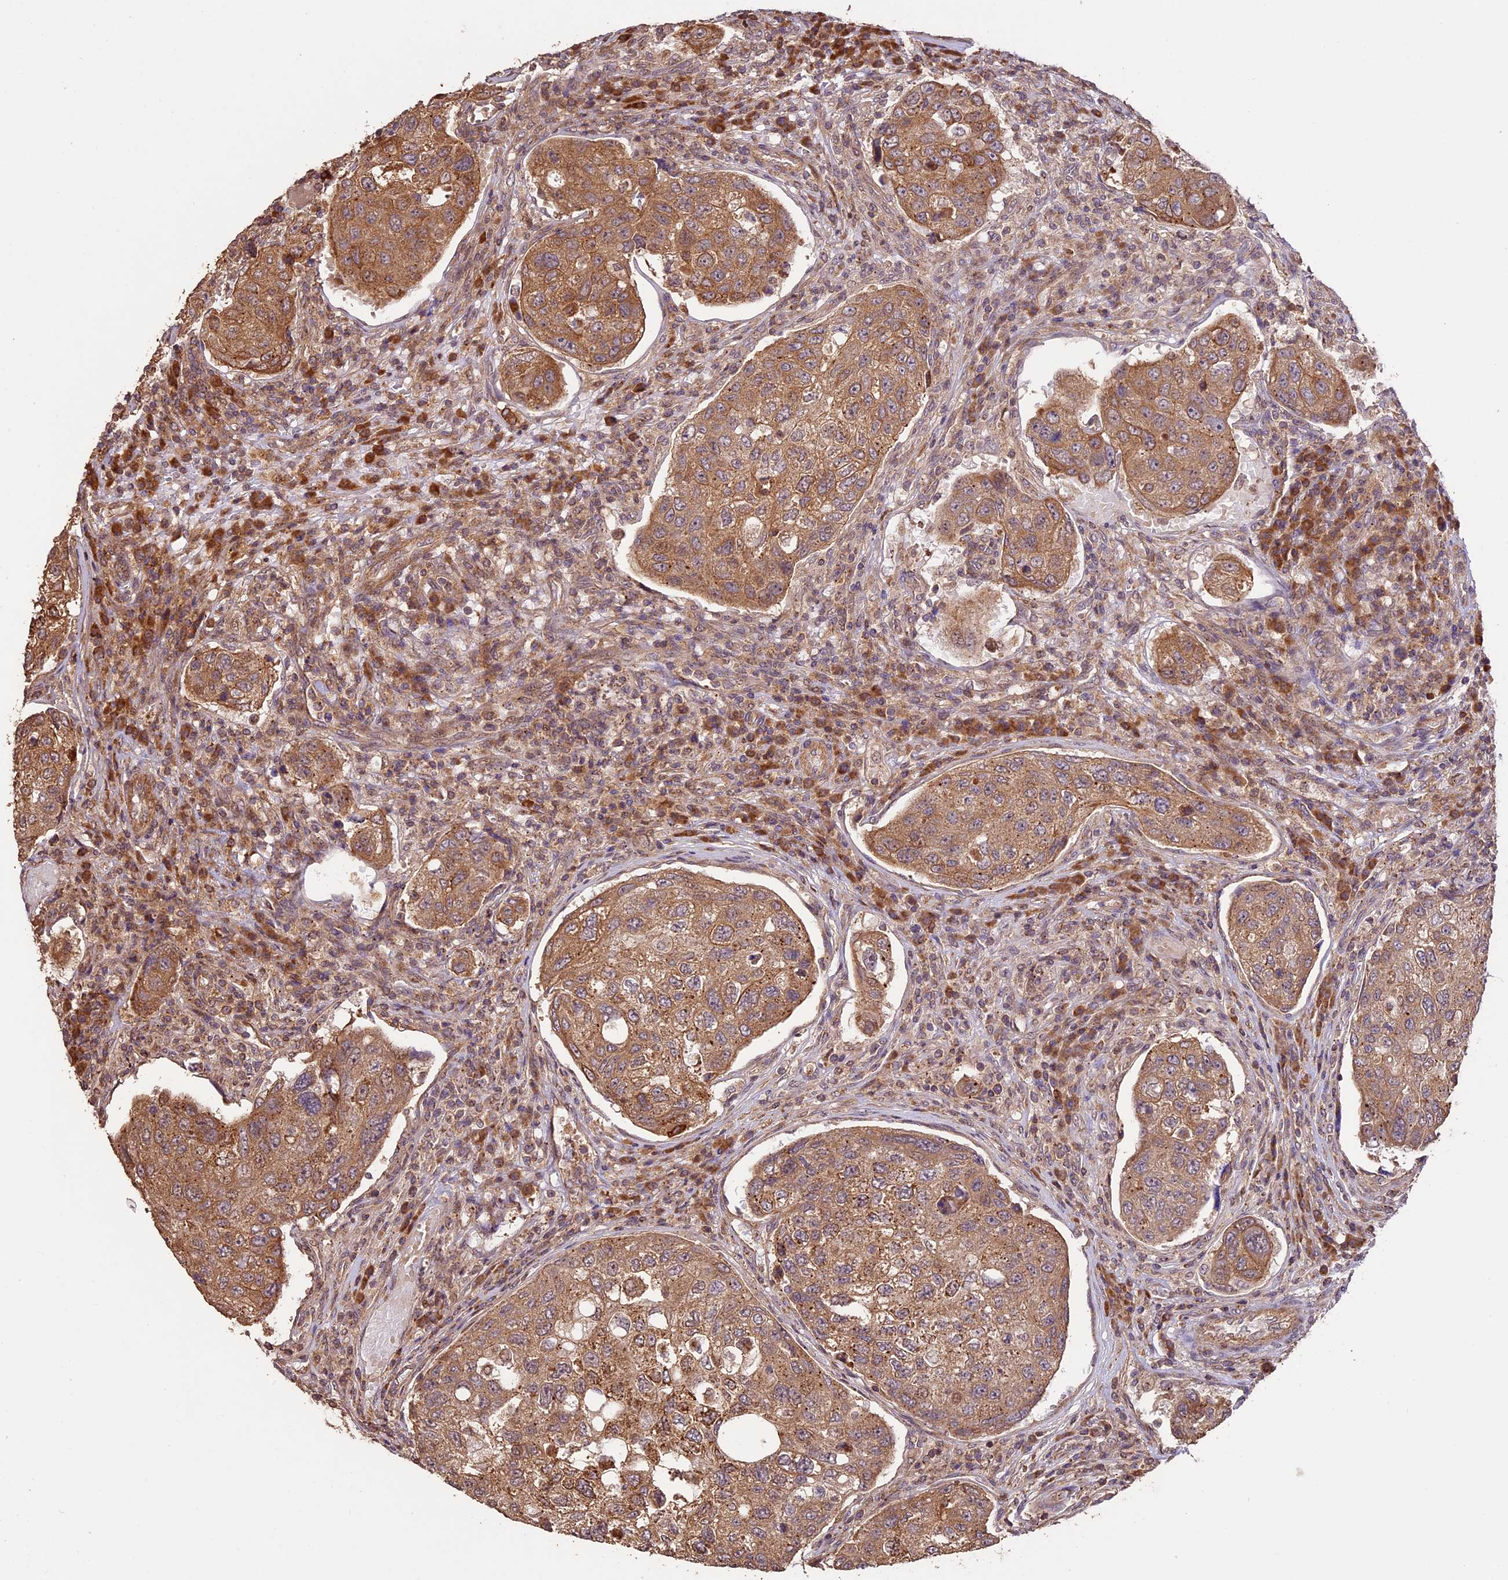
{"staining": {"intensity": "moderate", "quantity": ">75%", "location": "cytoplasmic/membranous"}, "tissue": "urothelial cancer", "cell_type": "Tumor cells", "image_type": "cancer", "snomed": [{"axis": "morphology", "description": "Urothelial carcinoma, High grade"}, {"axis": "topography", "description": "Lymph node"}, {"axis": "topography", "description": "Urinary bladder"}], "caption": "Urothelial cancer stained with a brown dye reveals moderate cytoplasmic/membranous positive staining in approximately >75% of tumor cells.", "gene": "BCAS4", "patient": {"sex": "male", "age": 51}}